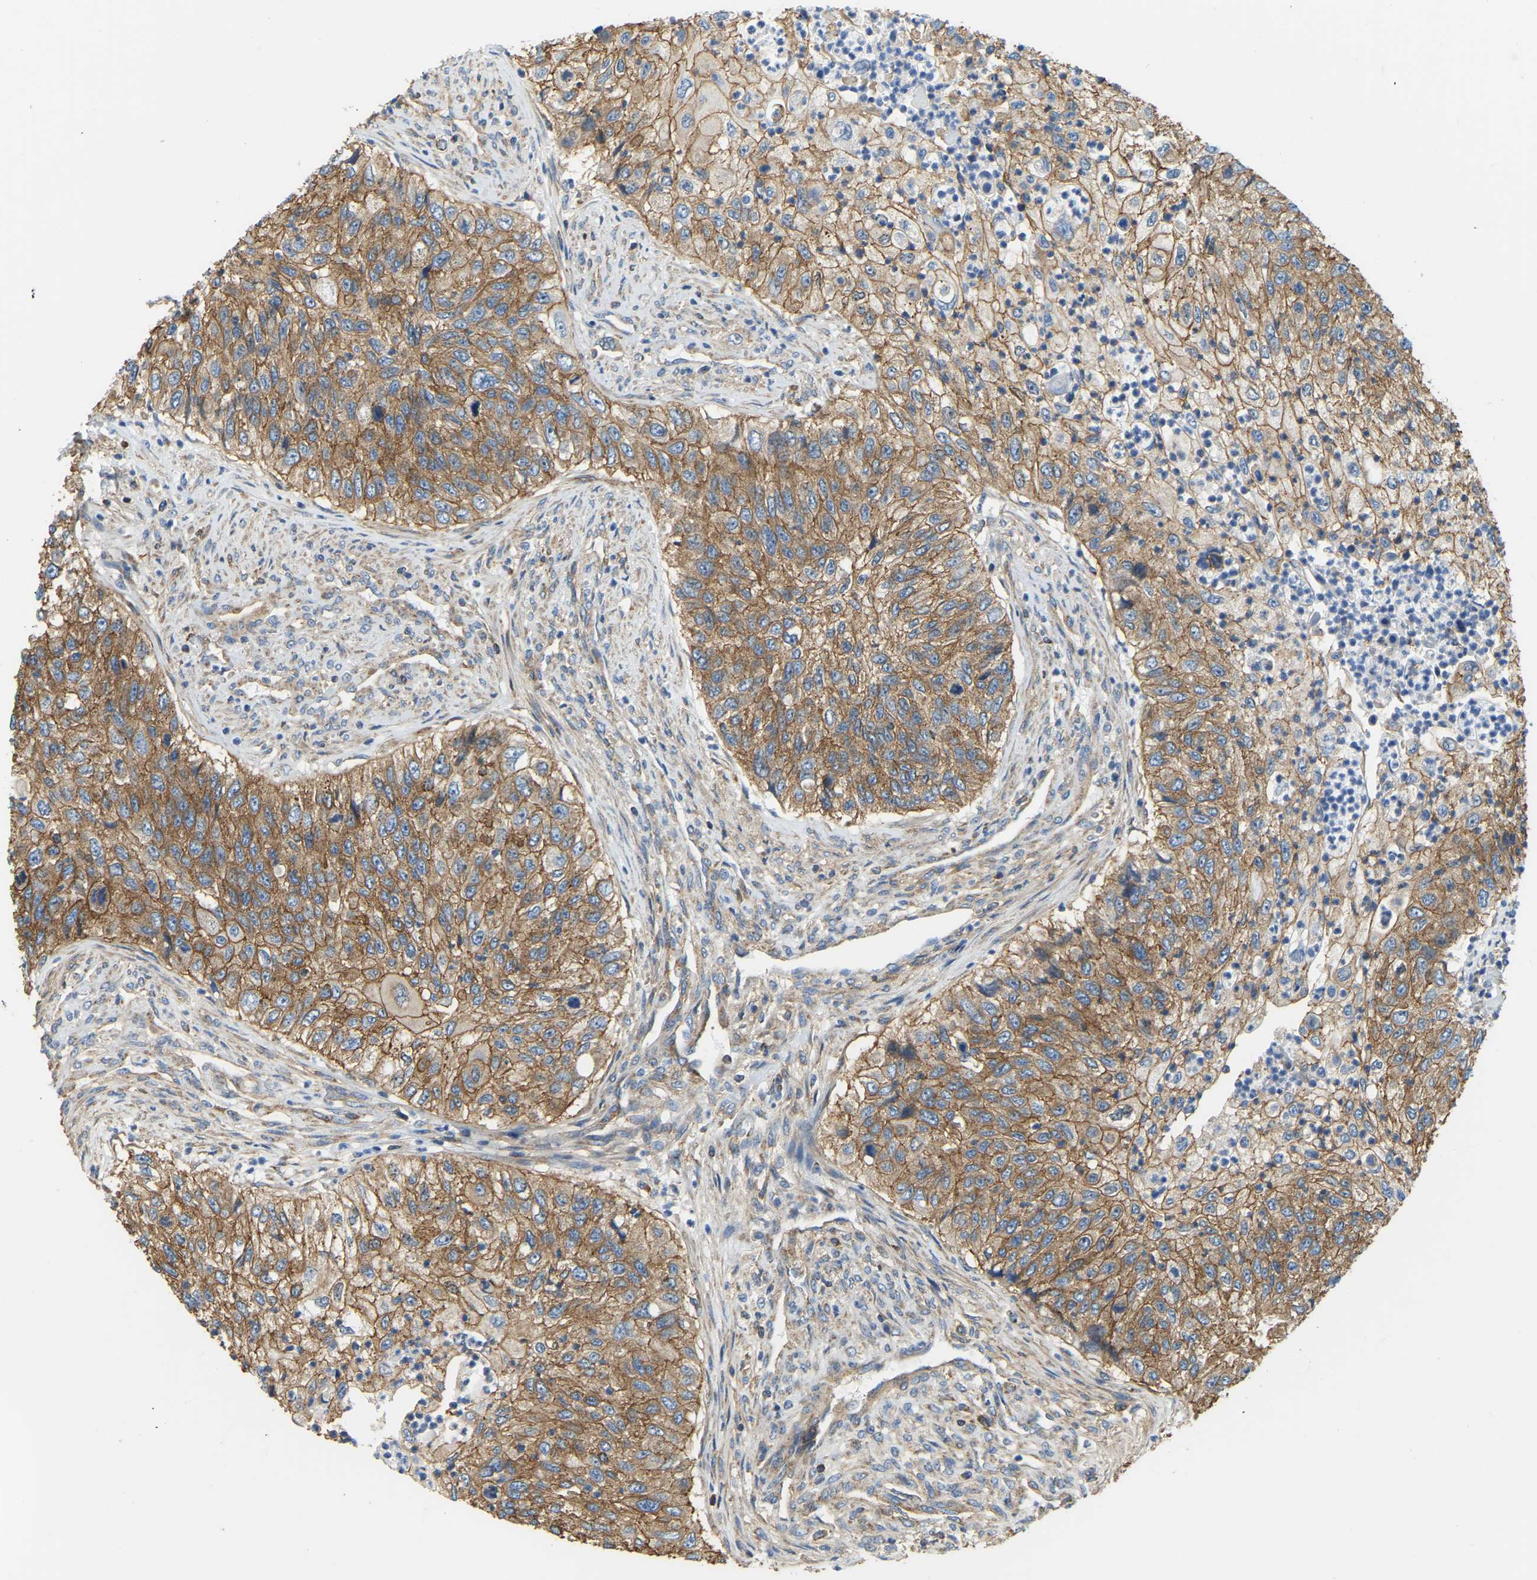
{"staining": {"intensity": "moderate", "quantity": ">75%", "location": "cytoplasmic/membranous"}, "tissue": "urothelial cancer", "cell_type": "Tumor cells", "image_type": "cancer", "snomed": [{"axis": "morphology", "description": "Urothelial carcinoma, High grade"}, {"axis": "topography", "description": "Urinary bladder"}], "caption": "IHC (DAB) staining of urothelial cancer demonstrates moderate cytoplasmic/membranous protein staining in approximately >75% of tumor cells.", "gene": "AHNAK", "patient": {"sex": "female", "age": 60}}